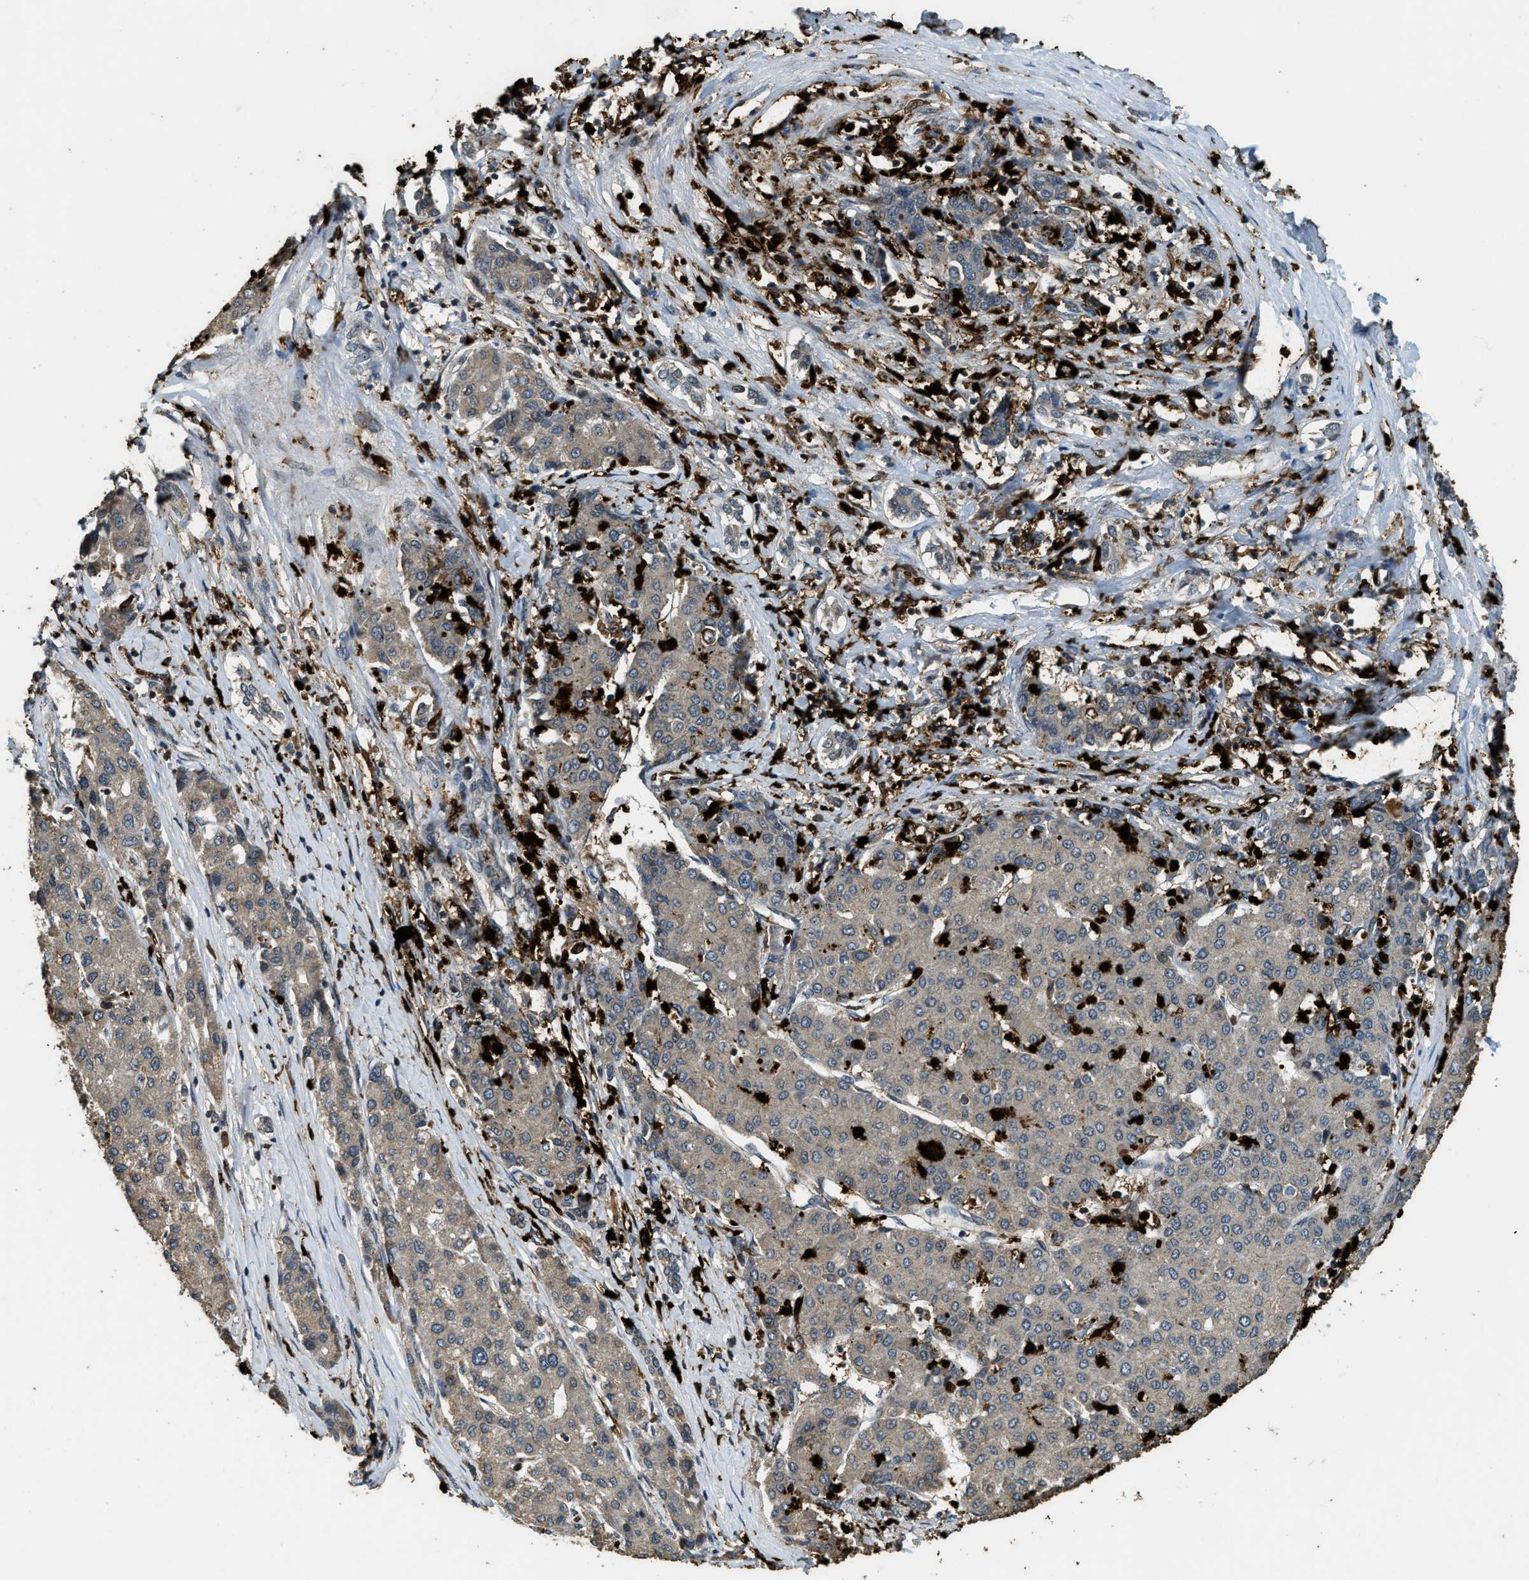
{"staining": {"intensity": "negative", "quantity": "none", "location": "none"}, "tissue": "liver cancer", "cell_type": "Tumor cells", "image_type": "cancer", "snomed": [{"axis": "morphology", "description": "Carcinoma, Hepatocellular, NOS"}, {"axis": "topography", "description": "Liver"}], "caption": "IHC histopathology image of liver cancer (hepatocellular carcinoma) stained for a protein (brown), which exhibits no positivity in tumor cells. Nuclei are stained in blue.", "gene": "RNF141", "patient": {"sex": "male", "age": 65}}